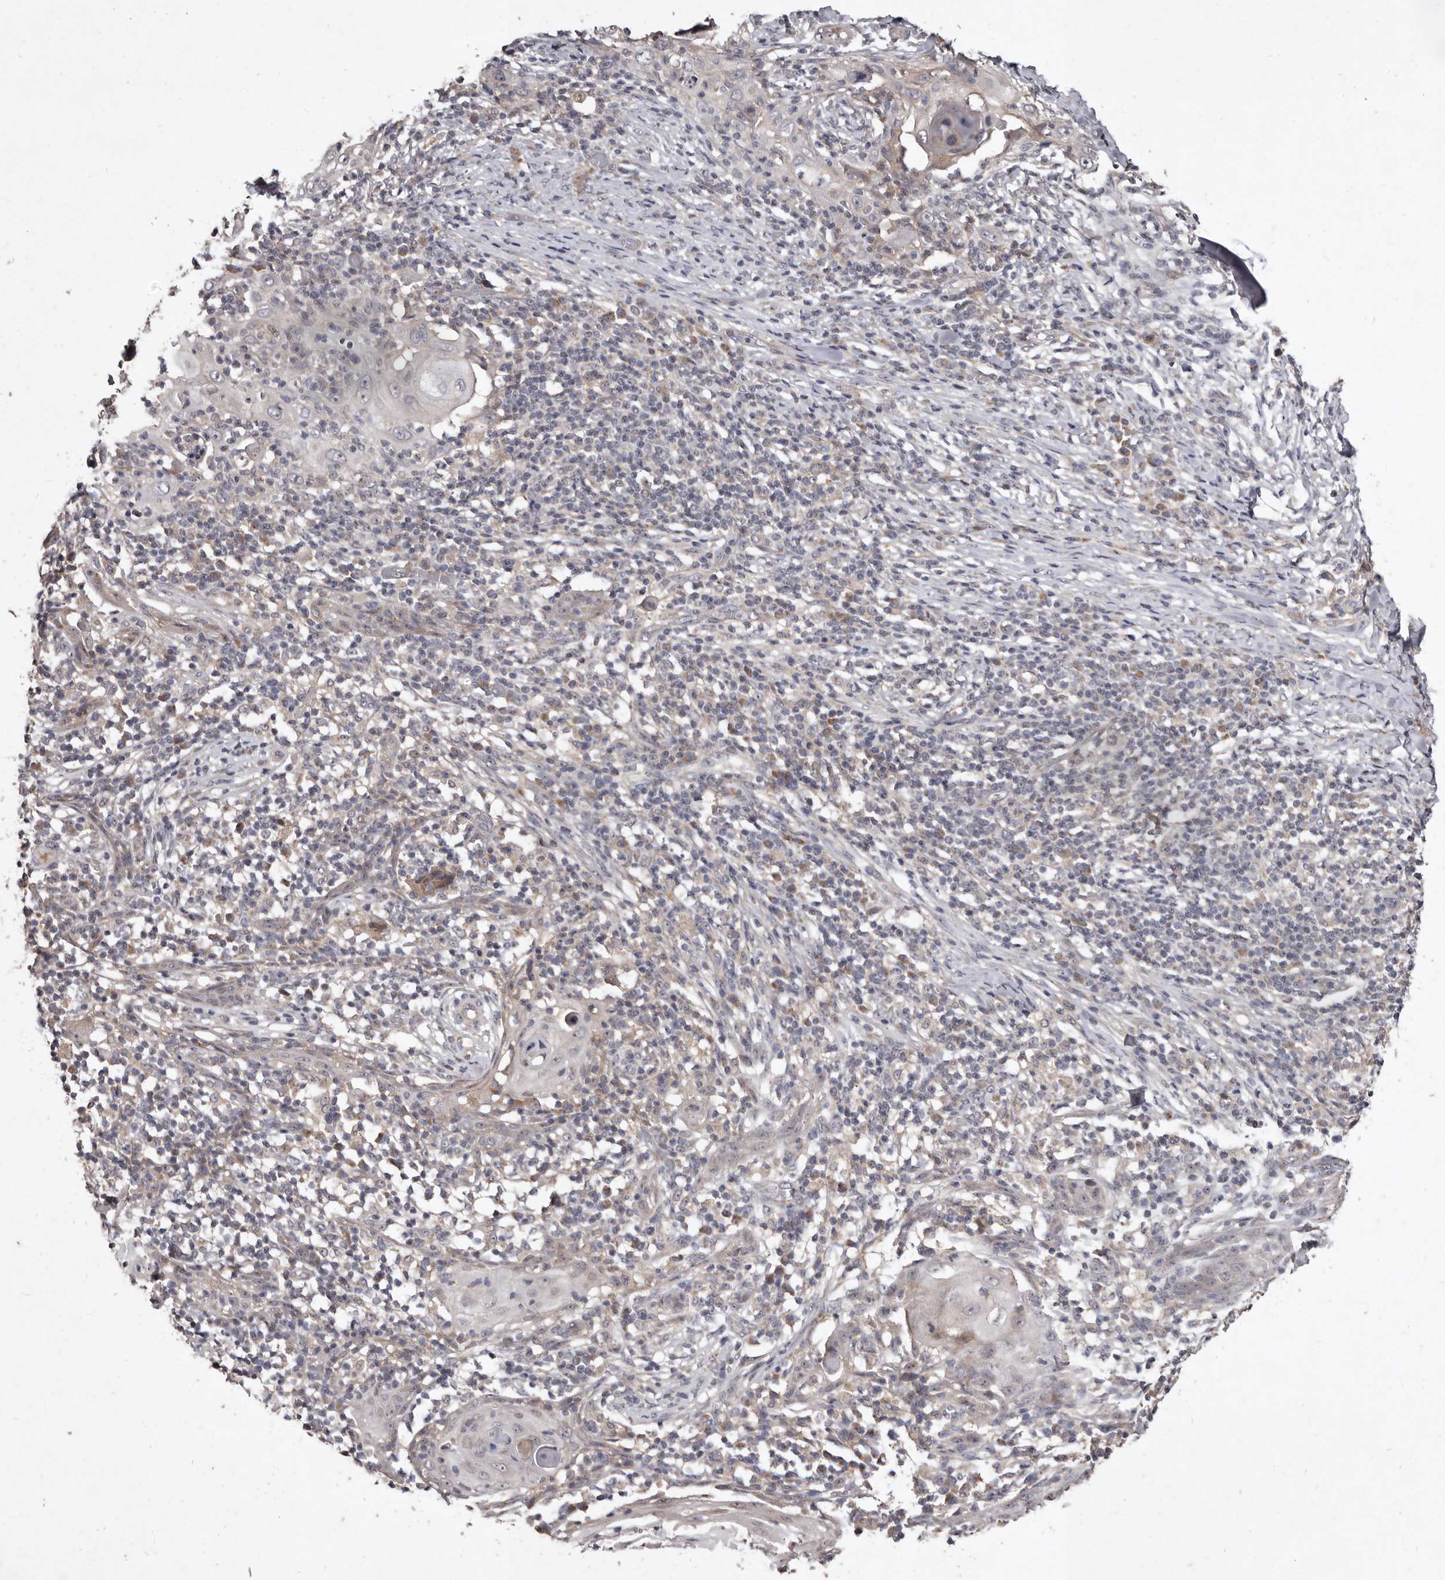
{"staining": {"intensity": "negative", "quantity": "none", "location": "none"}, "tissue": "skin cancer", "cell_type": "Tumor cells", "image_type": "cancer", "snomed": [{"axis": "morphology", "description": "Squamous cell carcinoma, NOS"}, {"axis": "topography", "description": "Skin"}], "caption": "There is no significant staining in tumor cells of skin cancer (squamous cell carcinoma).", "gene": "FLAD1", "patient": {"sex": "female", "age": 88}}